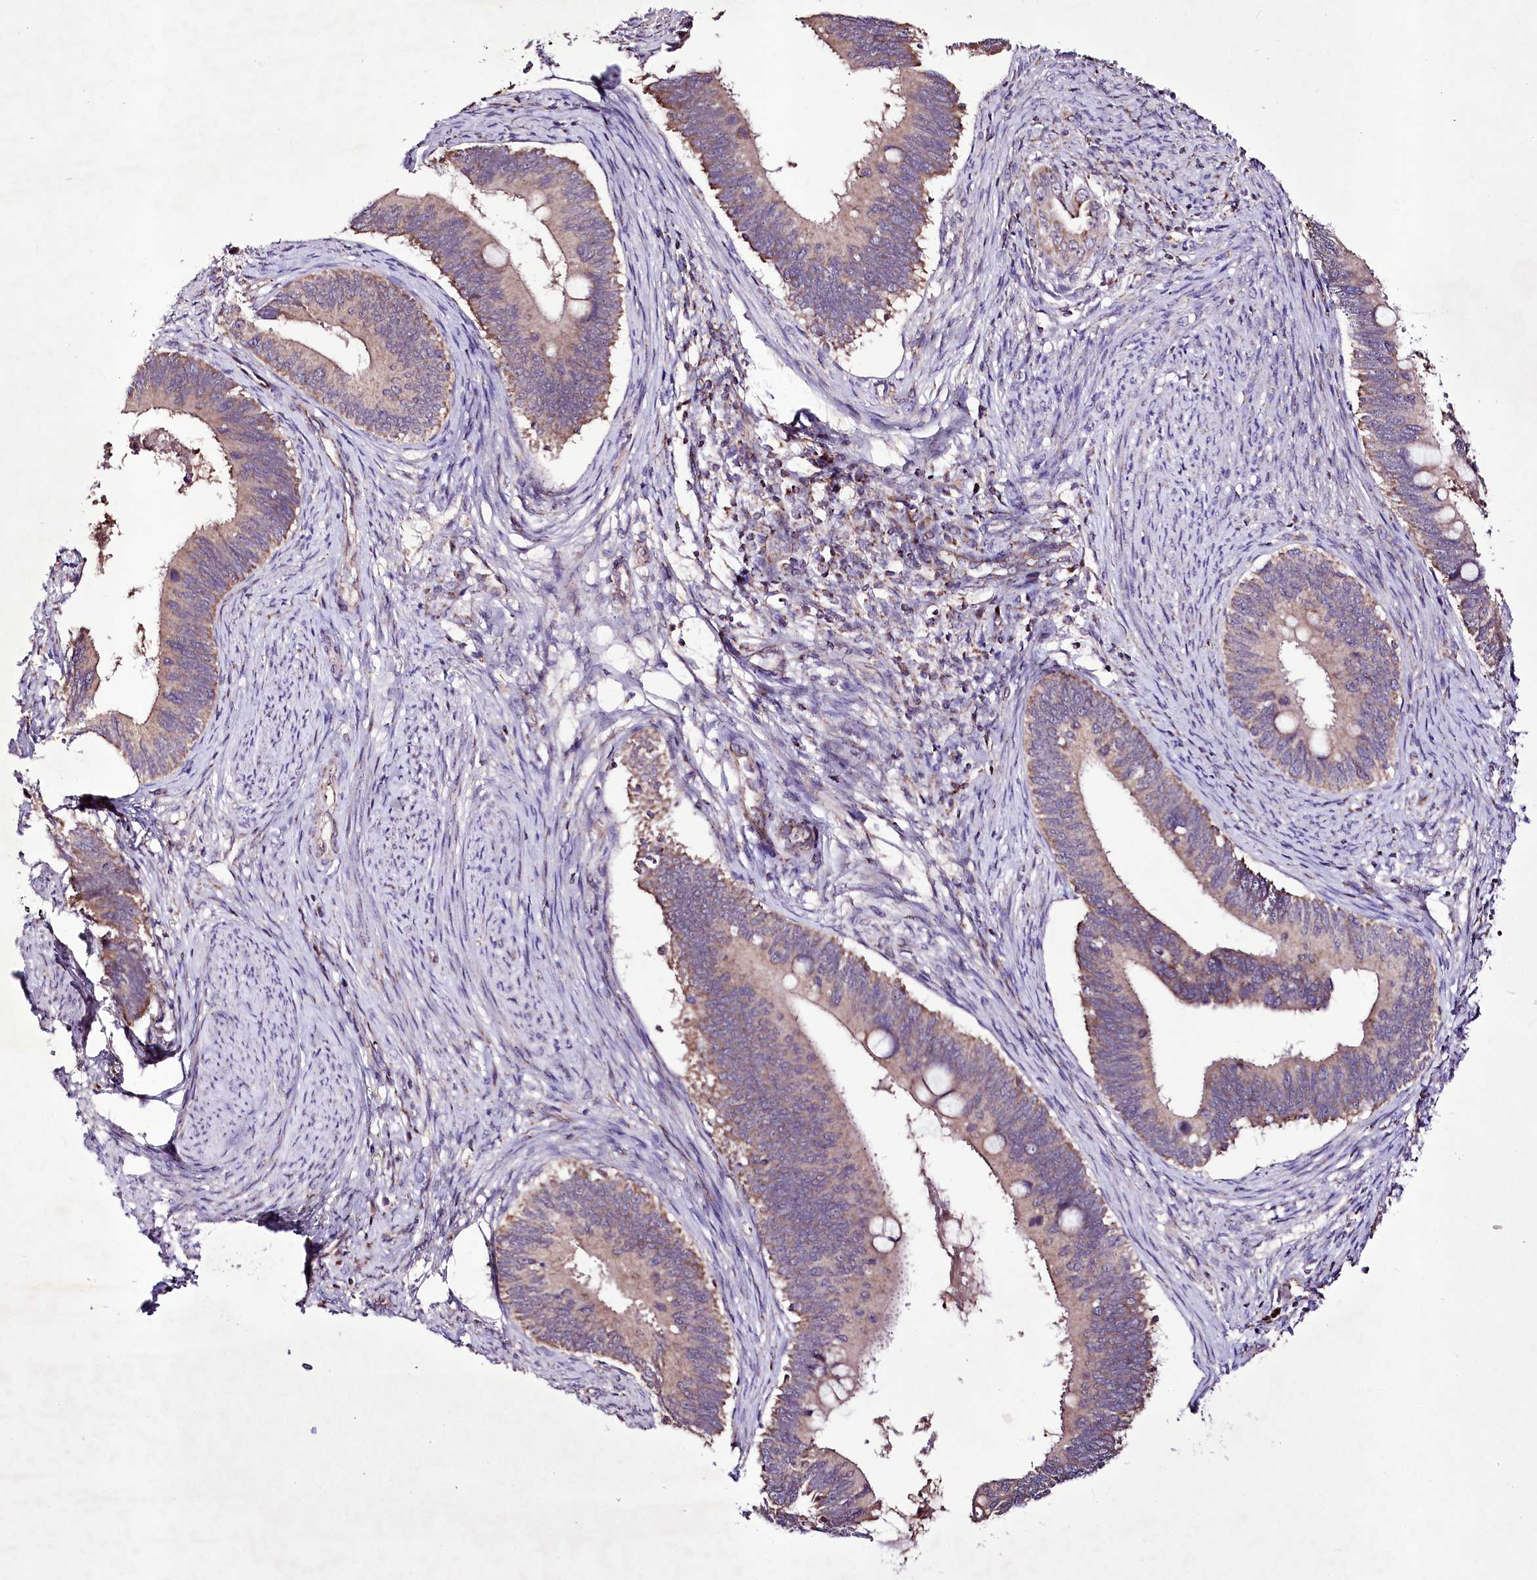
{"staining": {"intensity": "moderate", "quantity": "25%-75%", "location": "cytoplasmic/membranous"}, "tissue": "cervical cancer", "cell_type": "Tumor cells", "image_type": "cancer", "snomed": [{"axis": "morphology", "description": "Adenocarcinoma, NOS"}, {"axis": "topography", "description": "Cervix"}], "caption": "The photomicrograph shows a brown stain indicating the presence of a protein in the cytoplasmic/membranous of tumor cells in cervical adenocarcinoma.", "gene": "ATE1", "patient": {"sex": "female", "age": 42}}